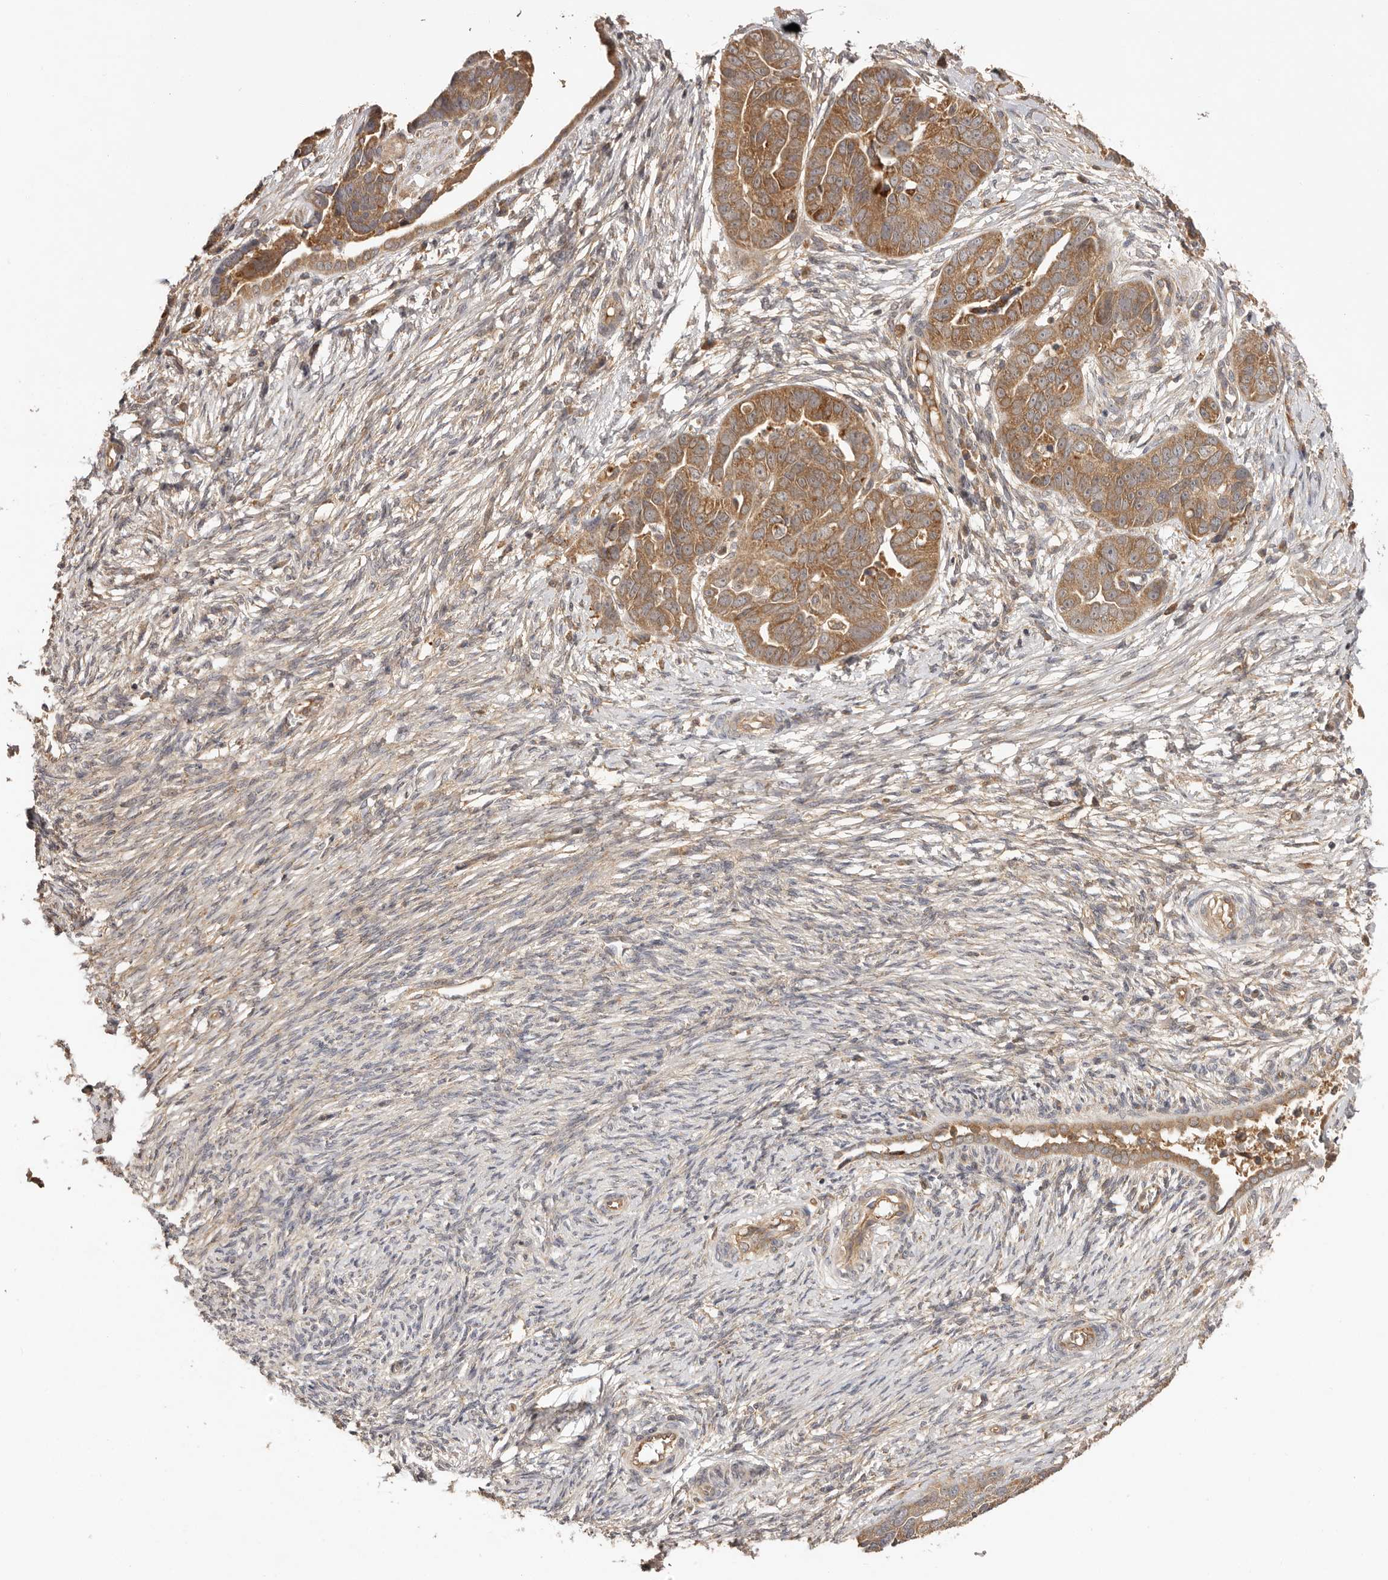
{"staining": {"intensity": "moderate", "quantity": ">75%", "location": "cytoplasmic/membranous"}, "tissue": "ovarian cancer", "cell_type": "Tumor cells", "image_type": "cancer", "snomed": [{"axis": "morphology", "description": "Cystadenocarcinoma, serous, NOS"}, {"axis": "topography", "description": "Ovary"}], "caption": "Immunohistochemistry photomicrograph of neoplastic tissue: ovarian cancer (serous cystadenocarcinoma) stained using immunohistochemistry displays medium levels of moderate protein expression localized specifically in the cytoplasmic/membranous of tumor cells, appearing as a cytoplasmic/membranous brown color.", "gene": "UBR2", "patient": {"sex": "female", "age": 44}}